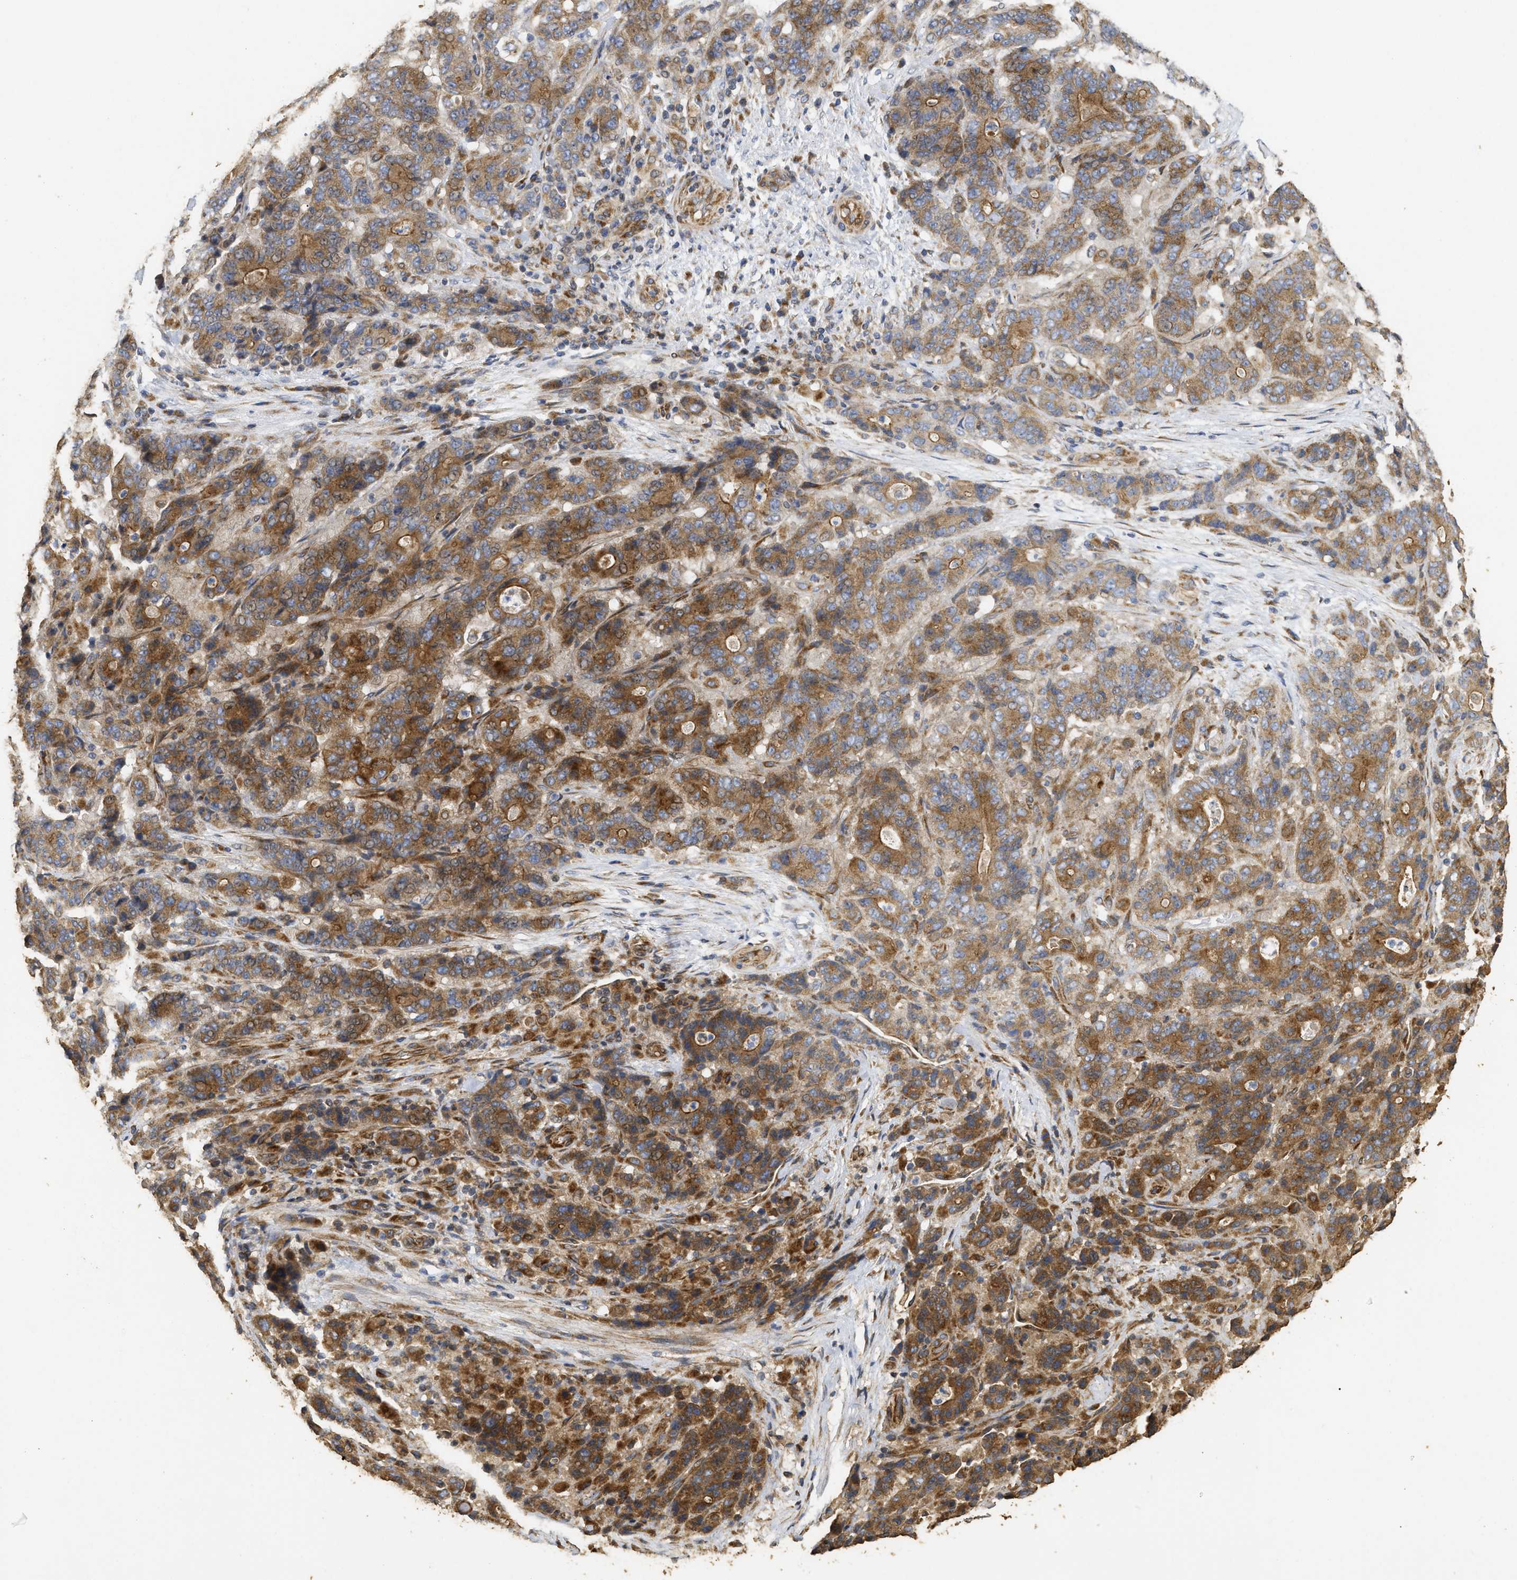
{"staining": {"intensity": "moderate", "quantity": ">75%", "location": "cytoplasmic/membranous"}, "tissue": "stomach cancer", "cell_type": "Tumor cells", "image_type": "cancer", "snomed": [{"axis": "morphology", "description": "Adenocarcinoma, NOS"}, {"axis": "topography", "description": "Stomach"}], "caption": "Immunohistochemical staining of stomach cancer (adenocarcinoma) demonstrates medium levels of moderate cytoplasmic/membranous protein staining in about >75% of tumor cells.", "gene": "NAV1", "patient": {"sex": "female", "age": 73}}